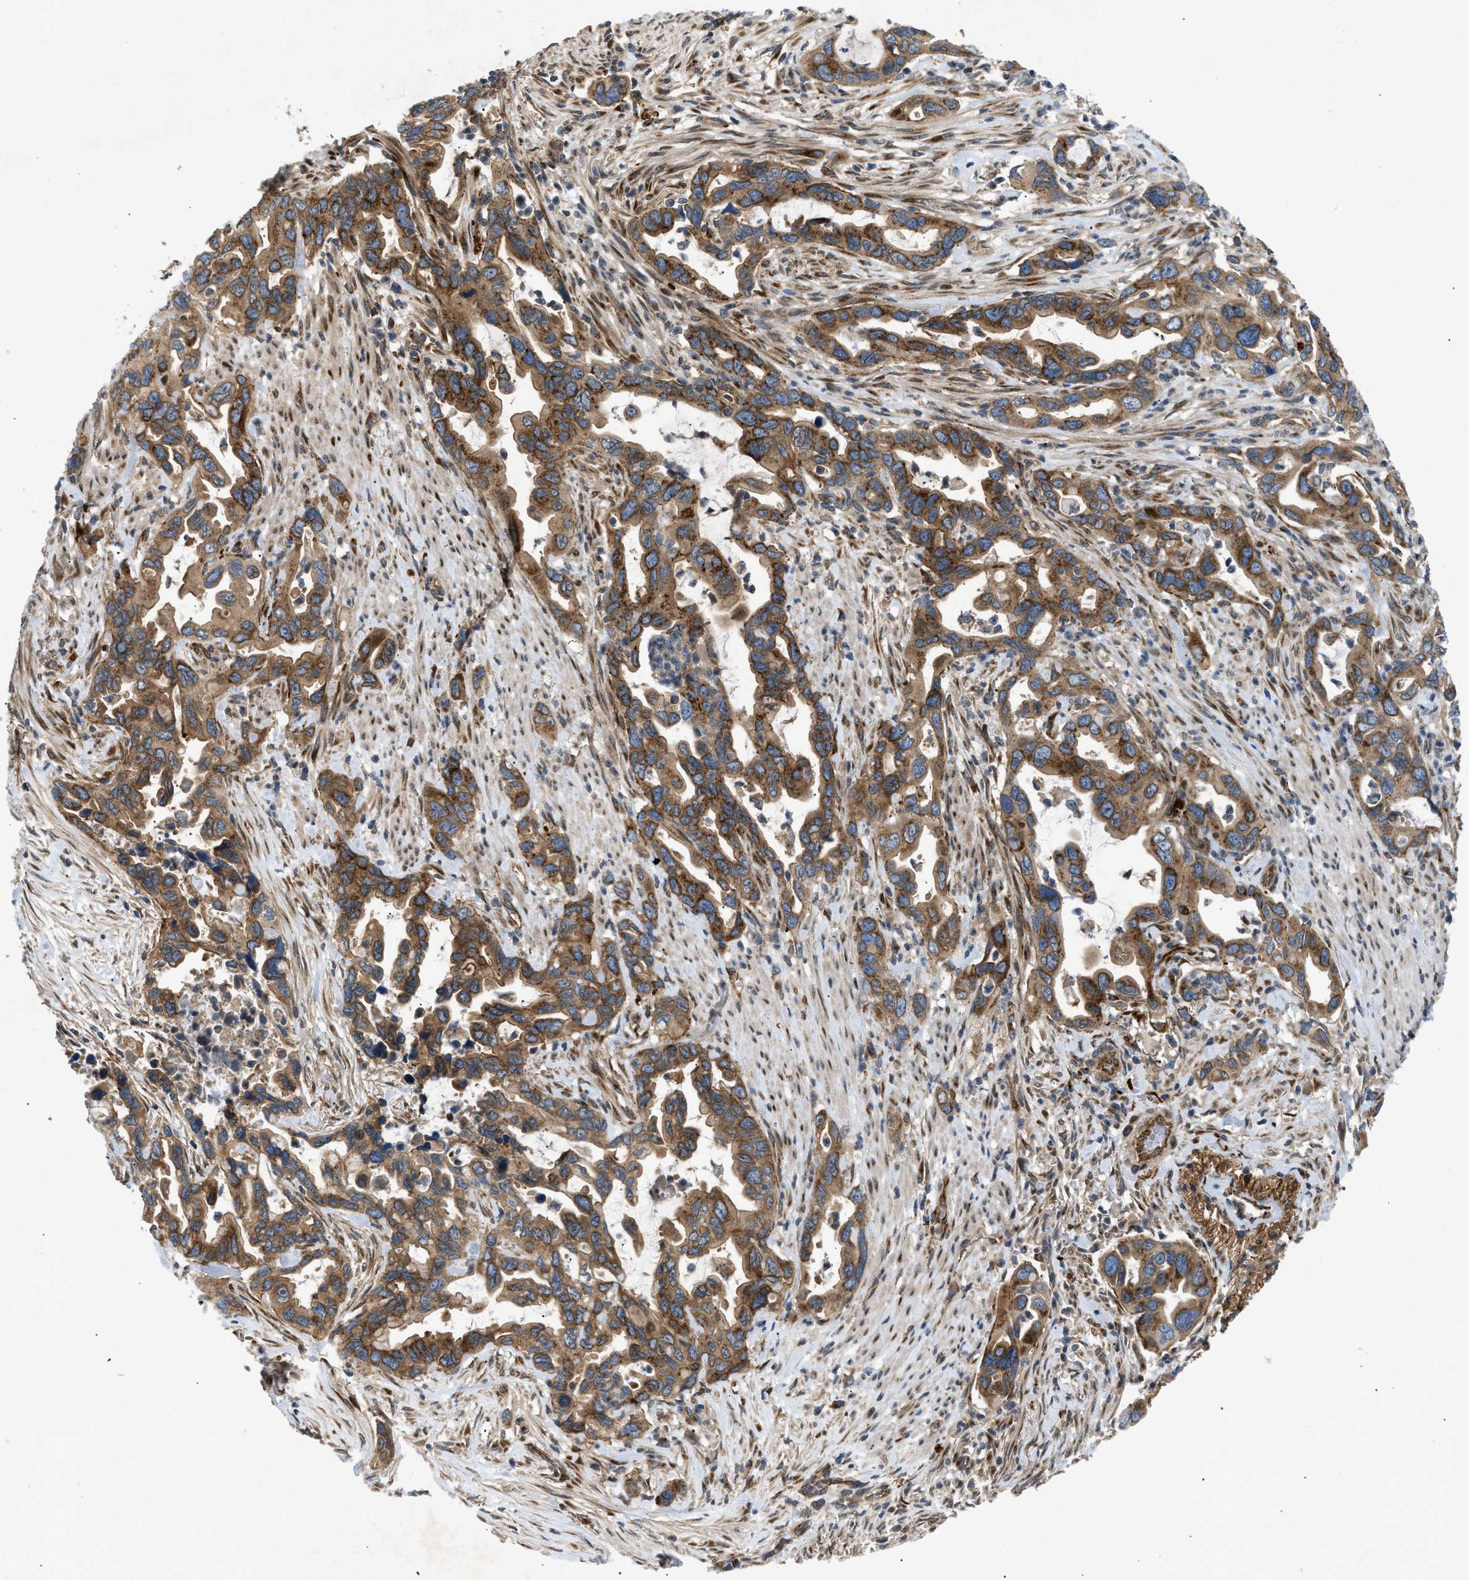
{"staining": {"intensity": "strong", "quantity": ">75%", "location": "cytoplasmic/membranous"}, "tissue": "pancreatic cancer", "cell_type": "Tumor cells", "image_type": "cancer", "snomed": [{"axis": "morphology", "description": "Adenocarcinoma, NOS"}, {"axis": "topography", "description": "Pancreas"}], "caption": "Protein expression analysis of human pancreatic cancer reveals strong cytoplasmic/membranous expression in about >75% of tumor cells.", "gene": "LYSMD3", "patient": {"sex": "female", "age": 70}}